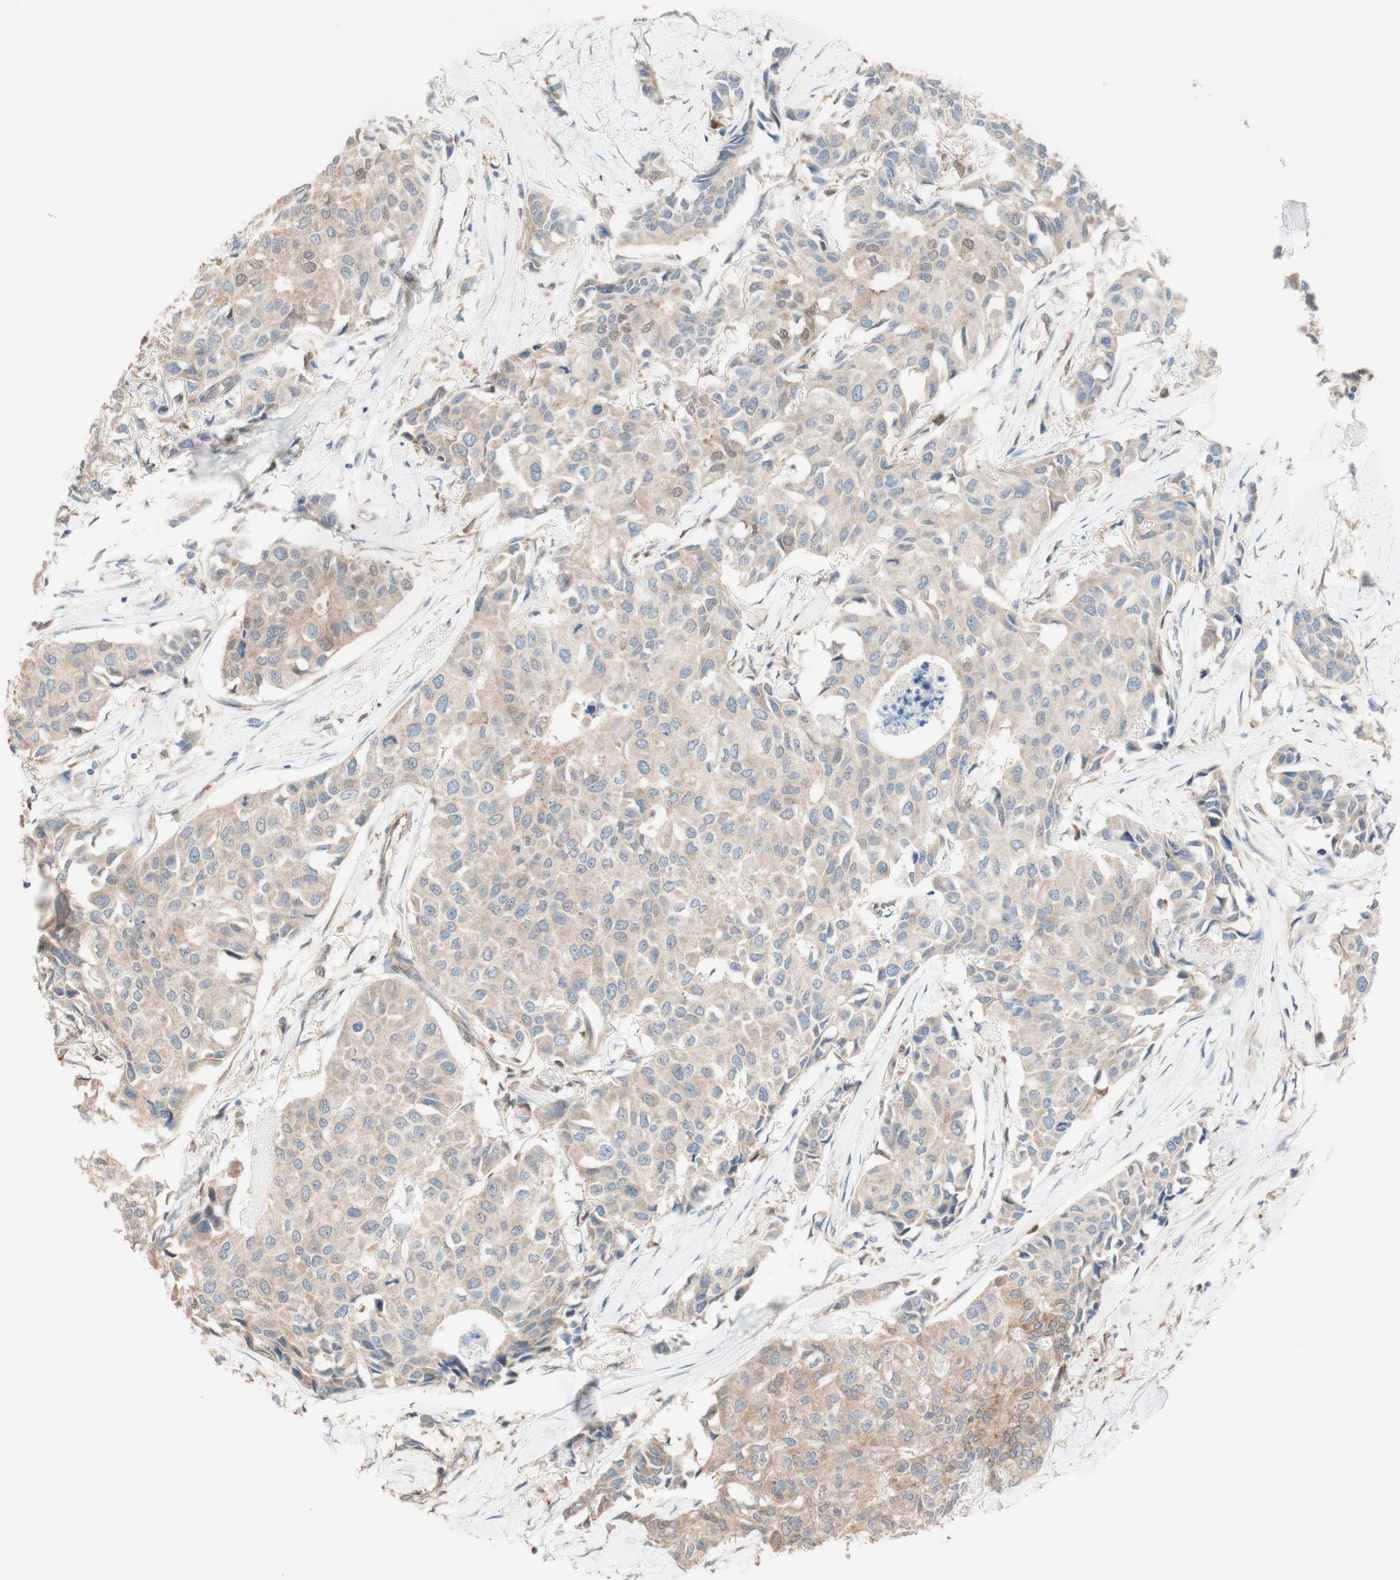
{"staining": {"intensity": "weak", "quantity": ">75%", "location": "cytoplasmic/membranous"}, "tissue": "breast cancer", "cell_type": "Tumor cells", "image_type": "cancer", "snomed": [{"axis": "morphology", "description": "Duct carcinoma"}, {"axis": "topography", "description": "Breast"}], "caption": "High-magnification brightfield microscopy of breast cancer stained with DAB (3,3'-diaminobenzidine) (brown) and counterstained with hematoxylin (blue). tumor cells exhibit weak cytoplasmic/membranous positivity is appreciated in about>75% of cells.", "gene": "COMT", "patient": {"sex": "female", "age": 80}}